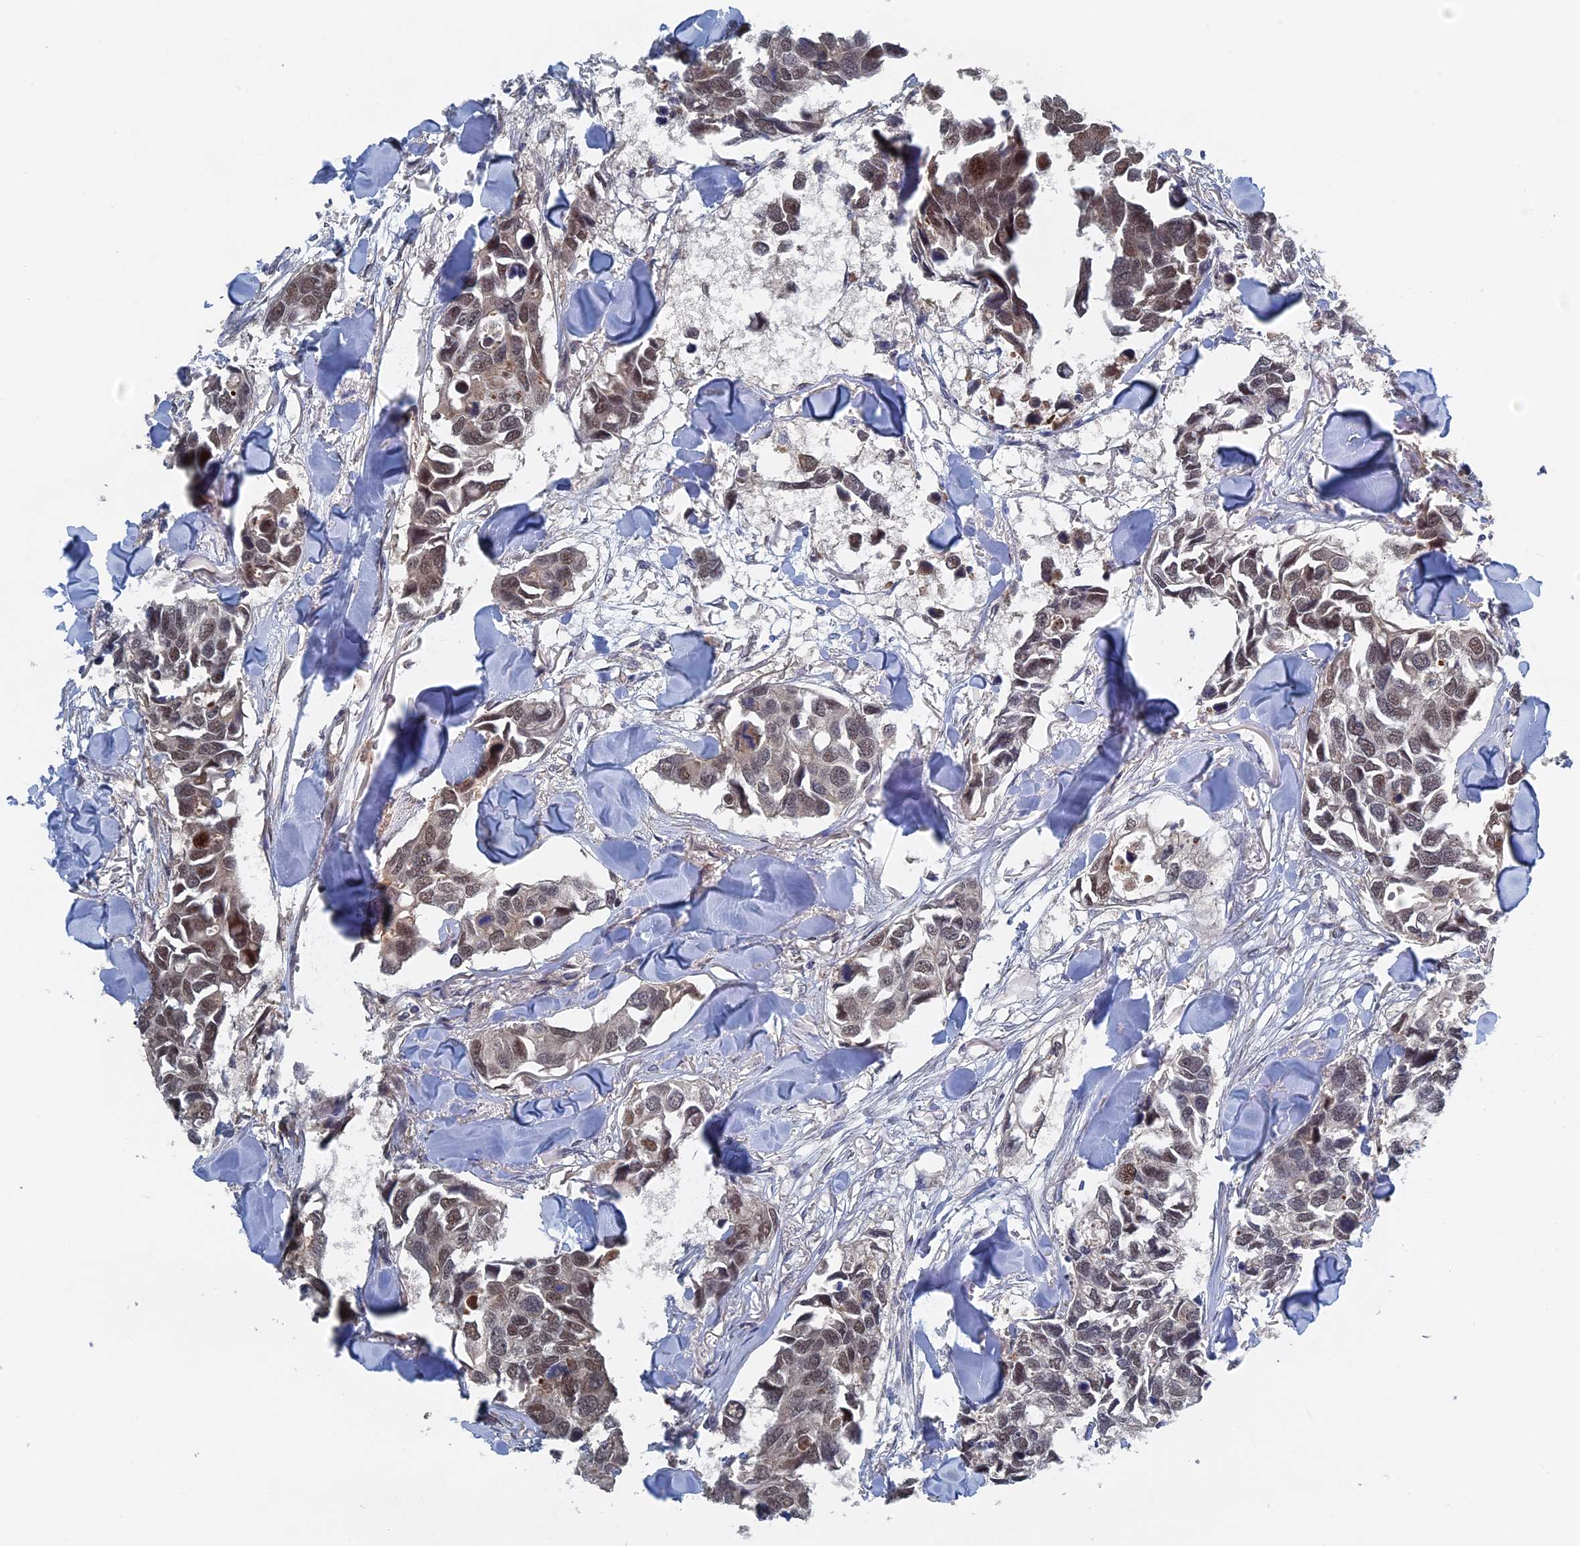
{"staining": {"intensity": "weak", "quantity": "25%-75%", "location": "nuclear"}, "tissue": "breast cancer", "cell_type": "Tumor cells", "image_type": "cancer", "snomed": [{"axis": "morphology", "description": "Duct carcinoma"}, {"axis": "topography", "description": "Breast"}], "caption": "An image showing weak nuclear positivity in about 25%-75% of tumor cells in infiltrating ductal carcinoma (breast), as visualized by brown immunohistochemical staining.", "gene": "ELOVL6", "patient": {"sex": "female", "age": 83}}